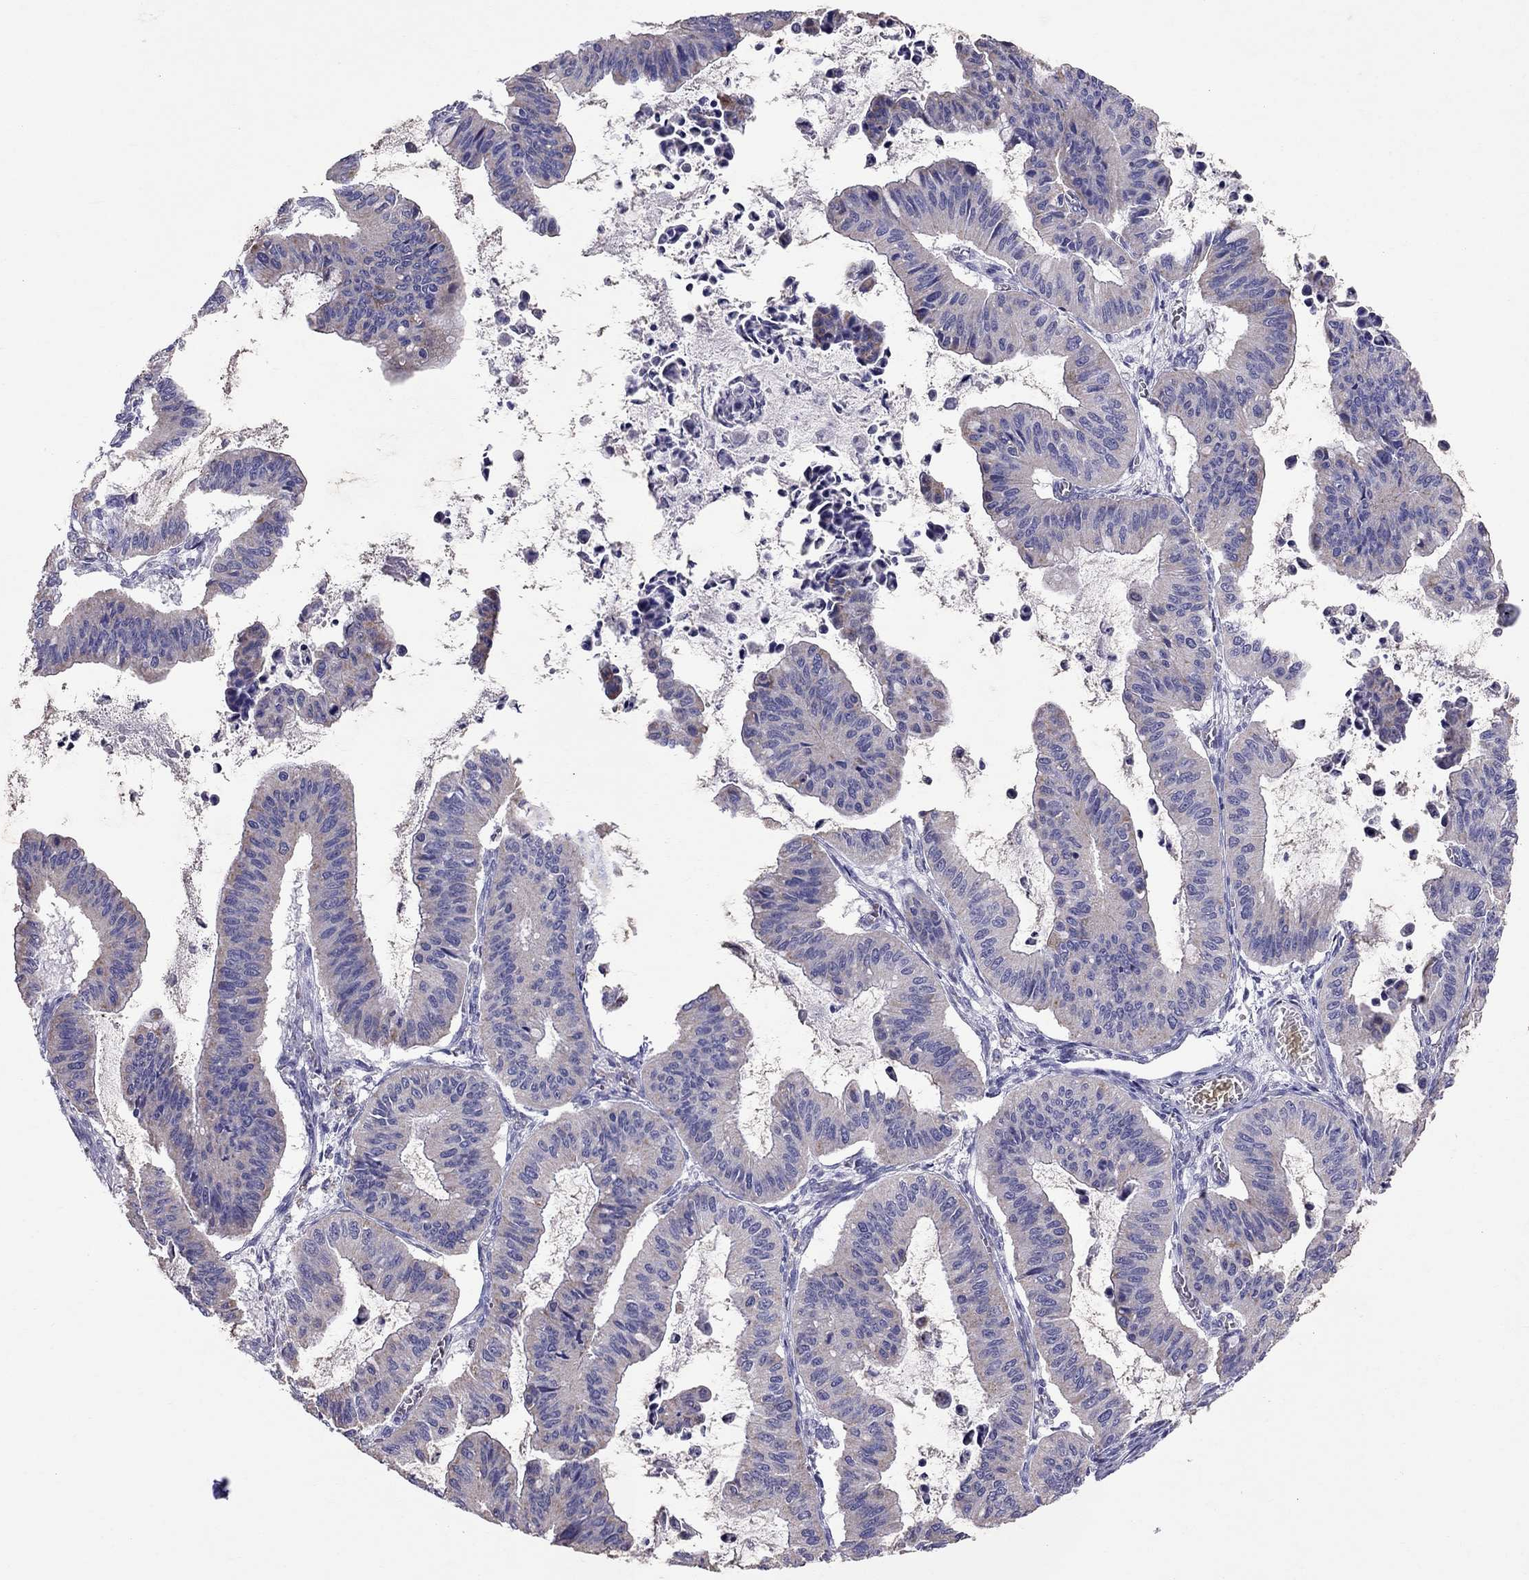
{"staining": {"intensity": "negative", "quantity": "none", "location": "none"}, "tissue": "ovarian cancer", "cell_type": "Tumor cells", "image_type": "cancer", "snomed": [{"axis": "morphology", "description": "Cystadenocarcinoma, mucinous, NOS"}, {"axis": "topography", "description": "Ovary"}], "caption": "There is no significant staining in tumor cells of ovarian cancer (mucinous cystadenocarcinoma).", "gene": "TTLL13", "patient": {"sex": "female", "age": 72}}